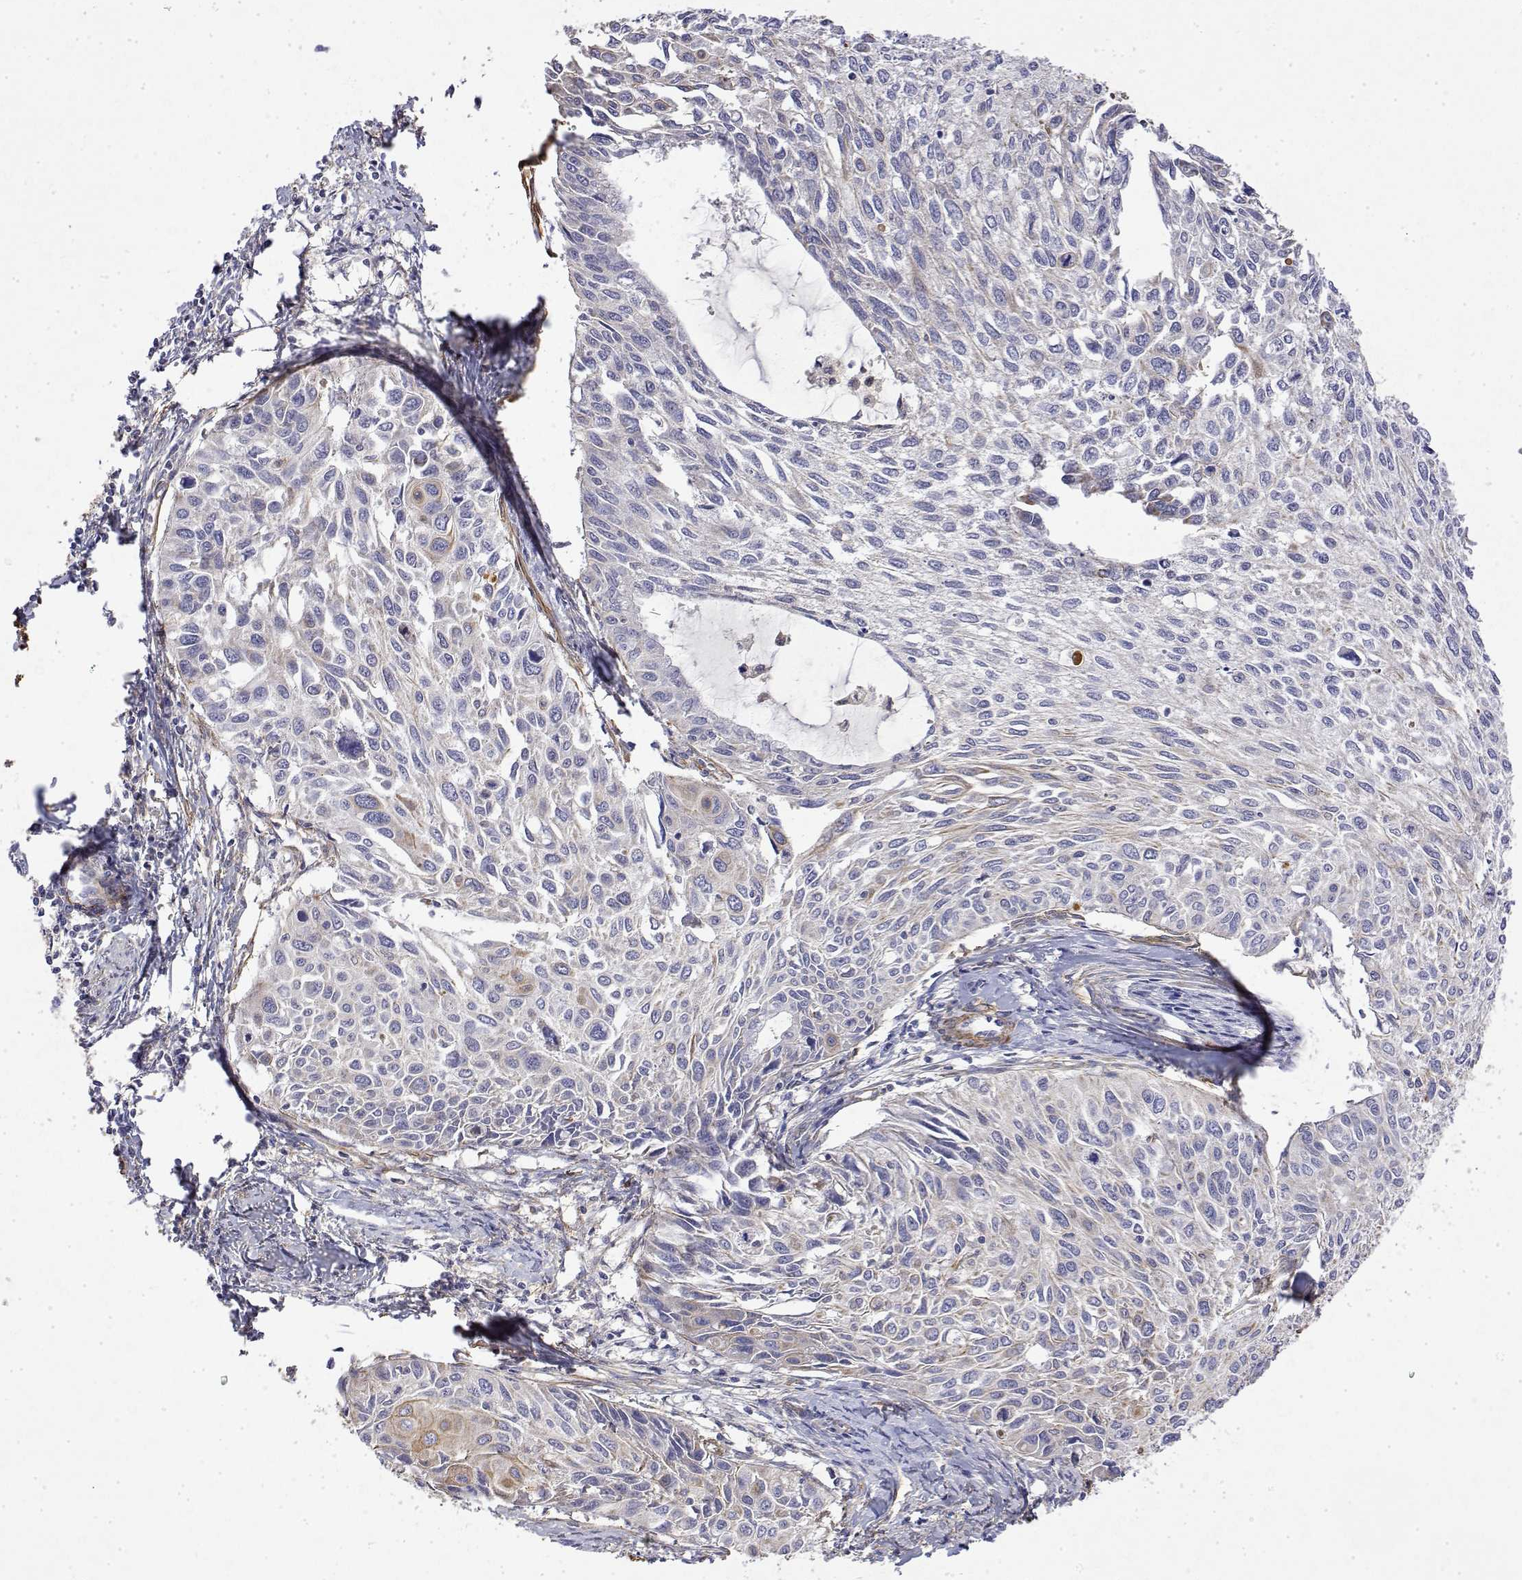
{"staining": {"intensity": "weak", "quantity": "<25%", "location": "cytoplasmic/membranous"}, "tissue": "cervical cancer", "cell_type": "Tumor cells", "image_type": "cancer", "snomed": [{"axis": "morphology", "description": "Squamous cell carcinoma, NOS"}, {"axis": "topography", "description": "Cervix"}], "caption": "IHC of cervical cancer (squamous cell carcinoma) demonstrates no expression in tumor cells.", "gene": "SOWAHD", "patient": {"sex": "female", "age": 50}}